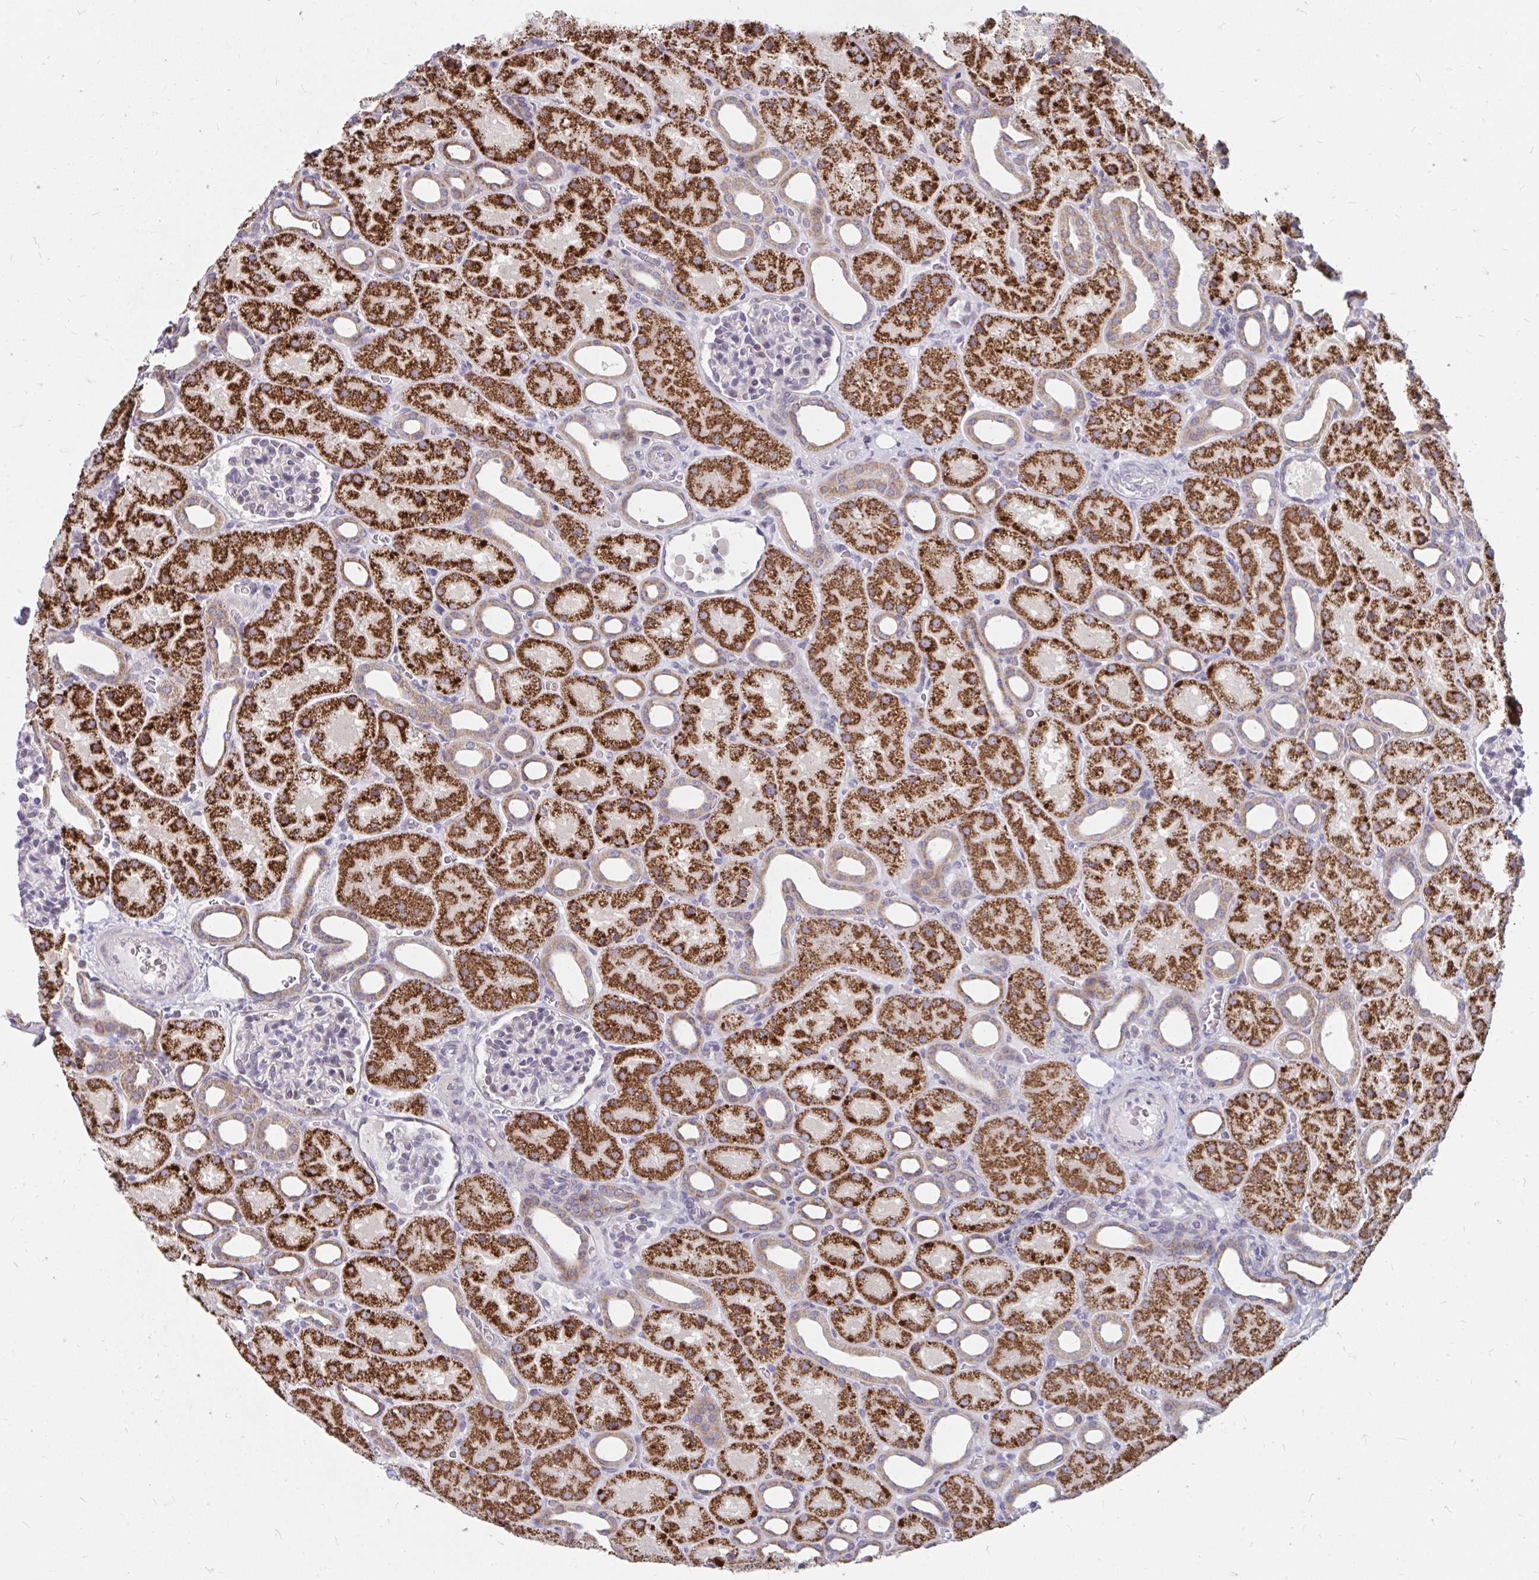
{"staining": {"intensity": "moderate", "quantity": "<25%", "location": "cytoplasmic/membranous"}, "tissue": "kidney", "cell_type": "Cells in glomeruli", "image_type": "normal", "snomed": [{"axis": "morphology", "description": "Normal tissue, NOS"}, {"axis": "topography", "description": "Kidney"}], "caption": "A high-resolution micrograph shows immunohistochemistry (IHC) staining of normal kidney, which demonstrates moderate cytoplasmic/membranous positivity in about <25% of cells in glomeruli.", "gene": "PABIR3", "patient": {"sex": "male", "age": 2}}